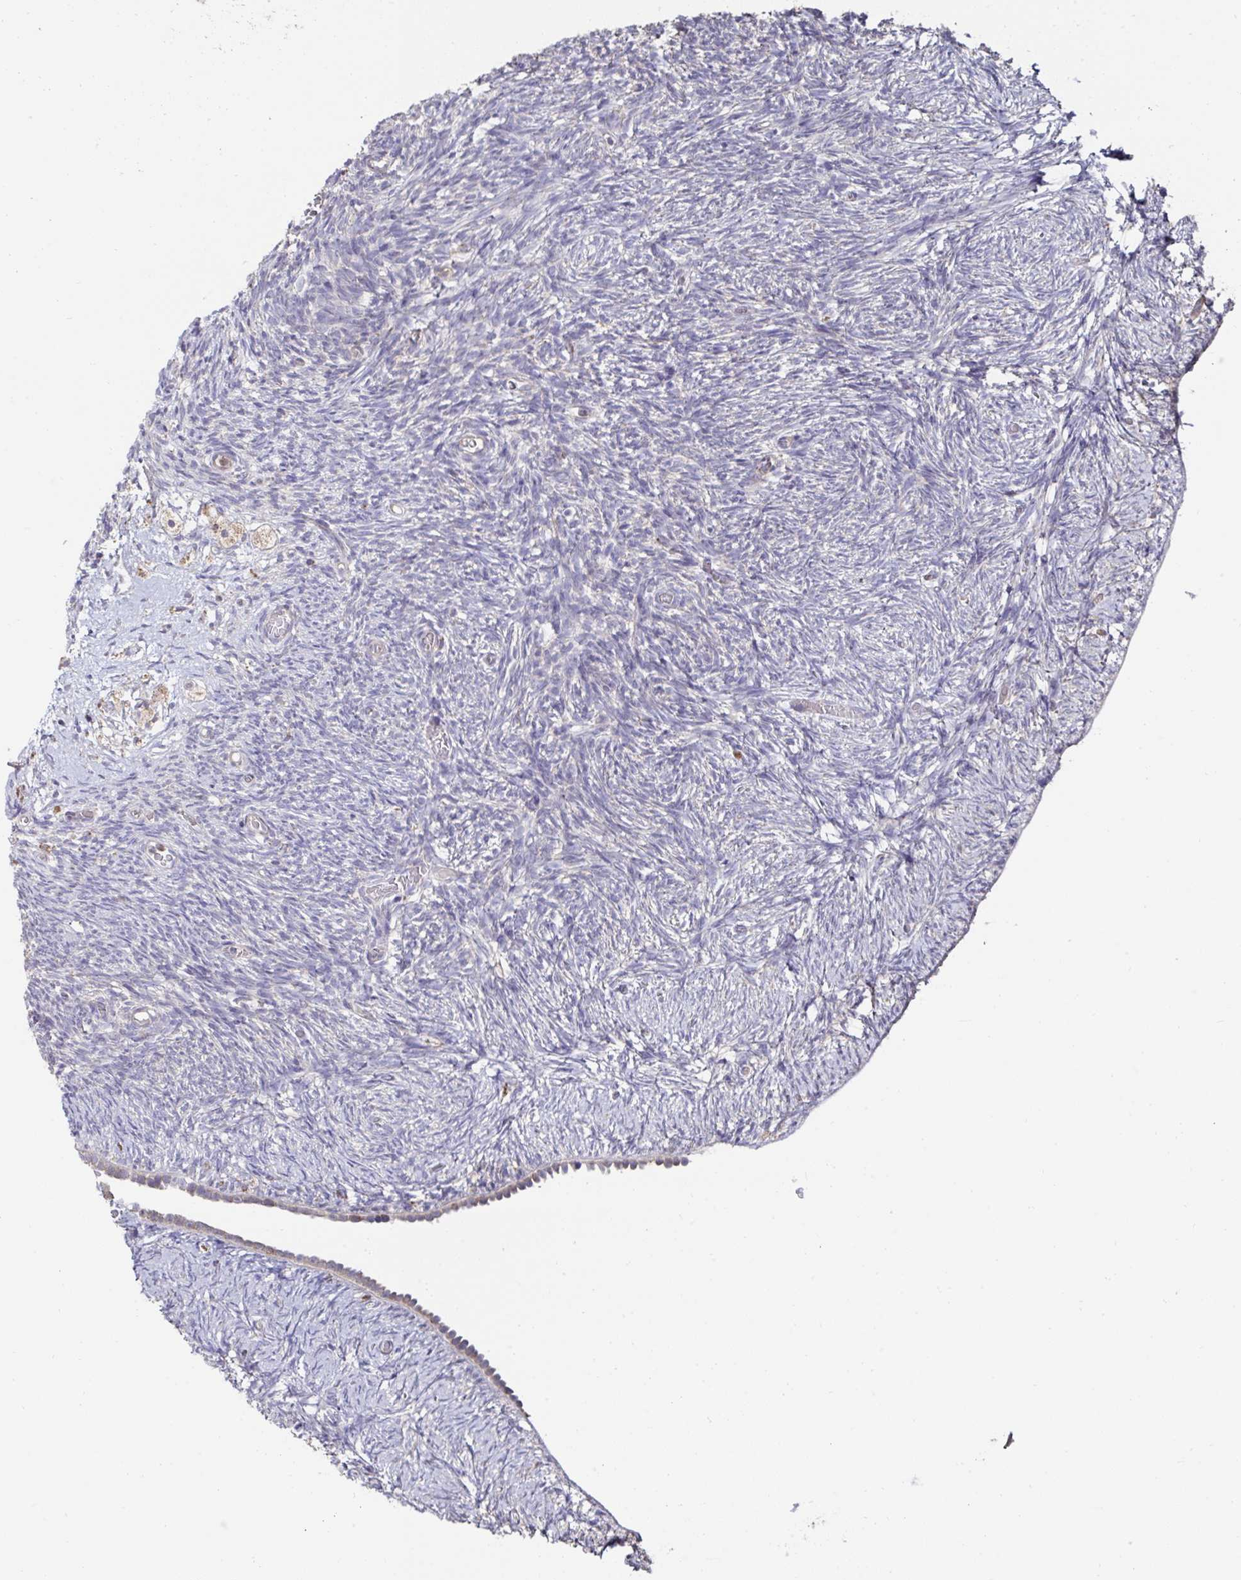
{"staining": {"intensity": "strong", "quantity": ">75%", "location": "cytoplasmic/membranous"}, "tissue": "ovary", "cell_type": "Follicle cells", "image_type": "normal", "snomed": [{"axis": "morphology", "description": "Normal tissue, NOS"}, {"axis": "topography", "description": "Ovary"}], "caption": "A micrograph showing strong cytoplasmic/membranous positivity in about >75% of follicle cells in unremarkable ovary, as visualized by brown immunohistochemical staining.", "gene": "DZANK1", "patient": {"sex": "female", "age": 39}}